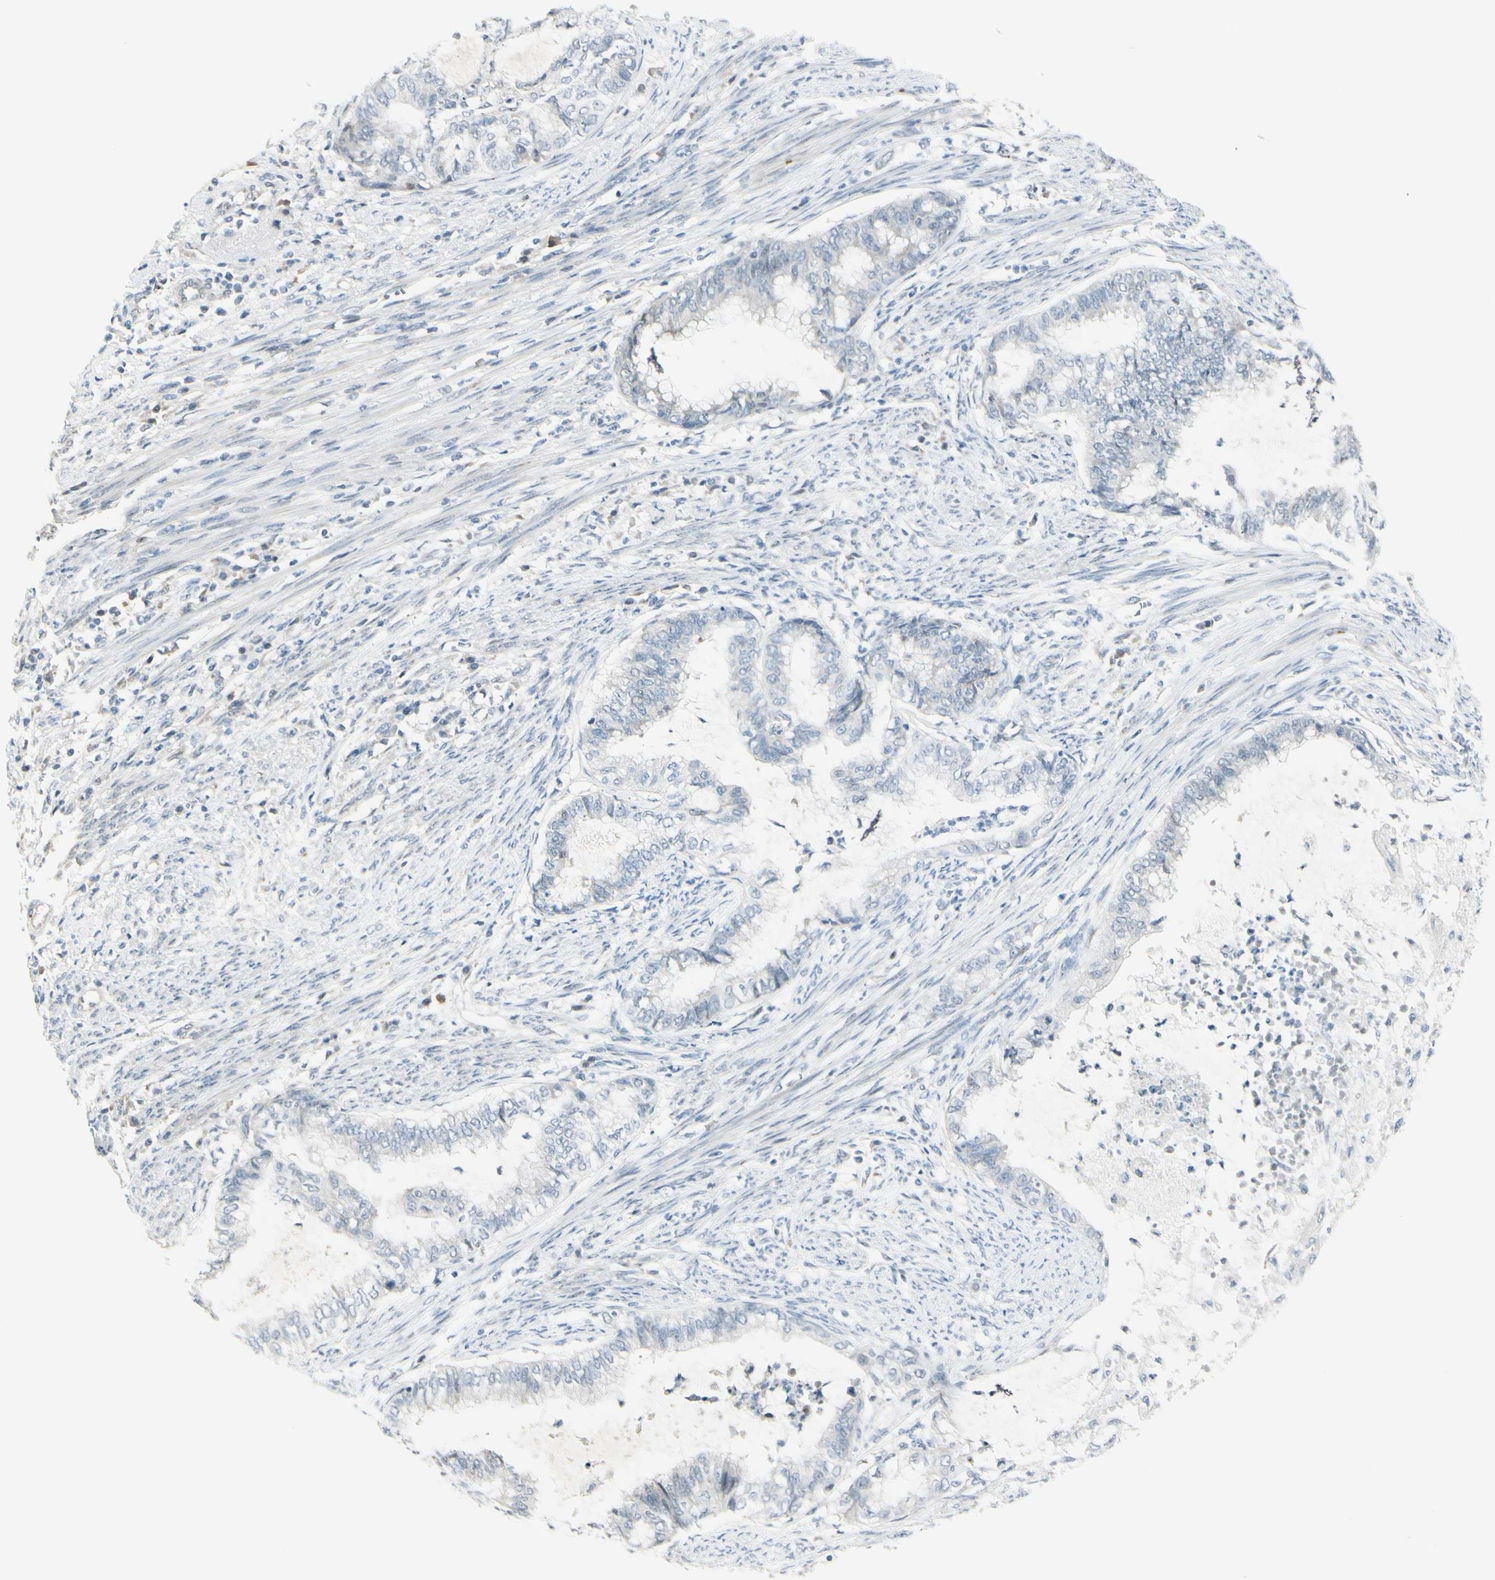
{"staining": {"intensity": "negative", "quantity": "none", "location": "none"}, "tissue": "endometrial cancer", "cell_type": "Tumor cells", "image_type": "cancer", "snomed": [{"axis": "morphology", "description": "Adenocarcinoma, NOS"}, {"axis": "topography", "description": "Endometrium"}], "caption": "Tumor cells show no significant positivity in endometrial cancer (adenocarcinoma). (Immunohistochemistry, brightfield microscopy, high magnification).", "gene": "B4GALNT1", "patient": {"sex": "female", "age": 79}}